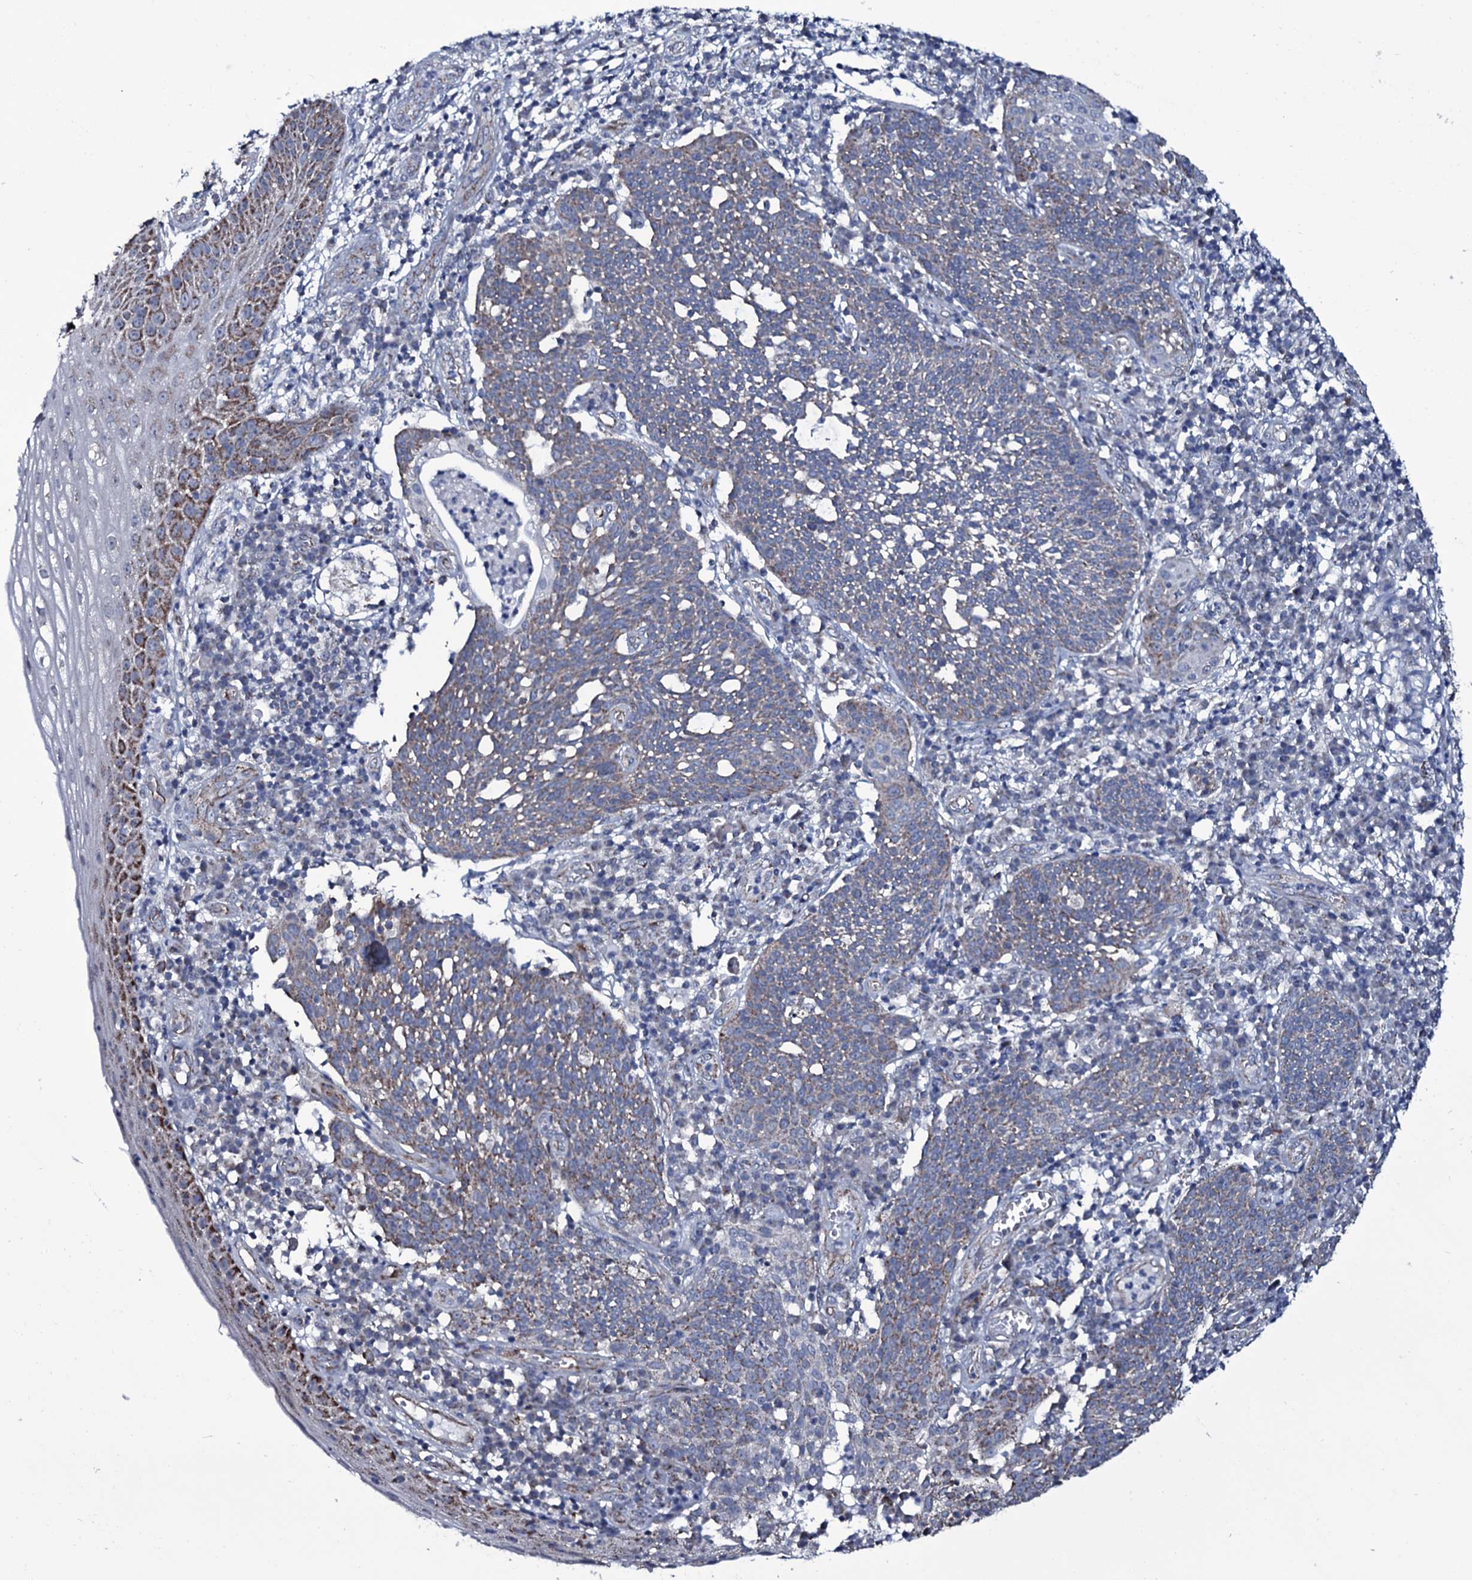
{"staining": {"intensity": "weak", "quantity": "25%-75%", "location": "cytoplasmic/membranous"}, "tissue": "cervical cancer", "cell_type": "Tumor cells", "image_type": "cancer", "snomed": [{"axis": "morphology", "description": "Squamous cell carcinoma, NOS"}, {"axis": "topography", "description": "Cervix"}], "caption": "Approximately 25%-75% of tumor cells in cervical cancer (squamous cell carcinoma) exhibit weak cytoplasmic/membranous protein staining as visualized by brown immunohistochemical staining.", "gene": "WIPF3", "patient": {"sex": "female", "age": 34}}